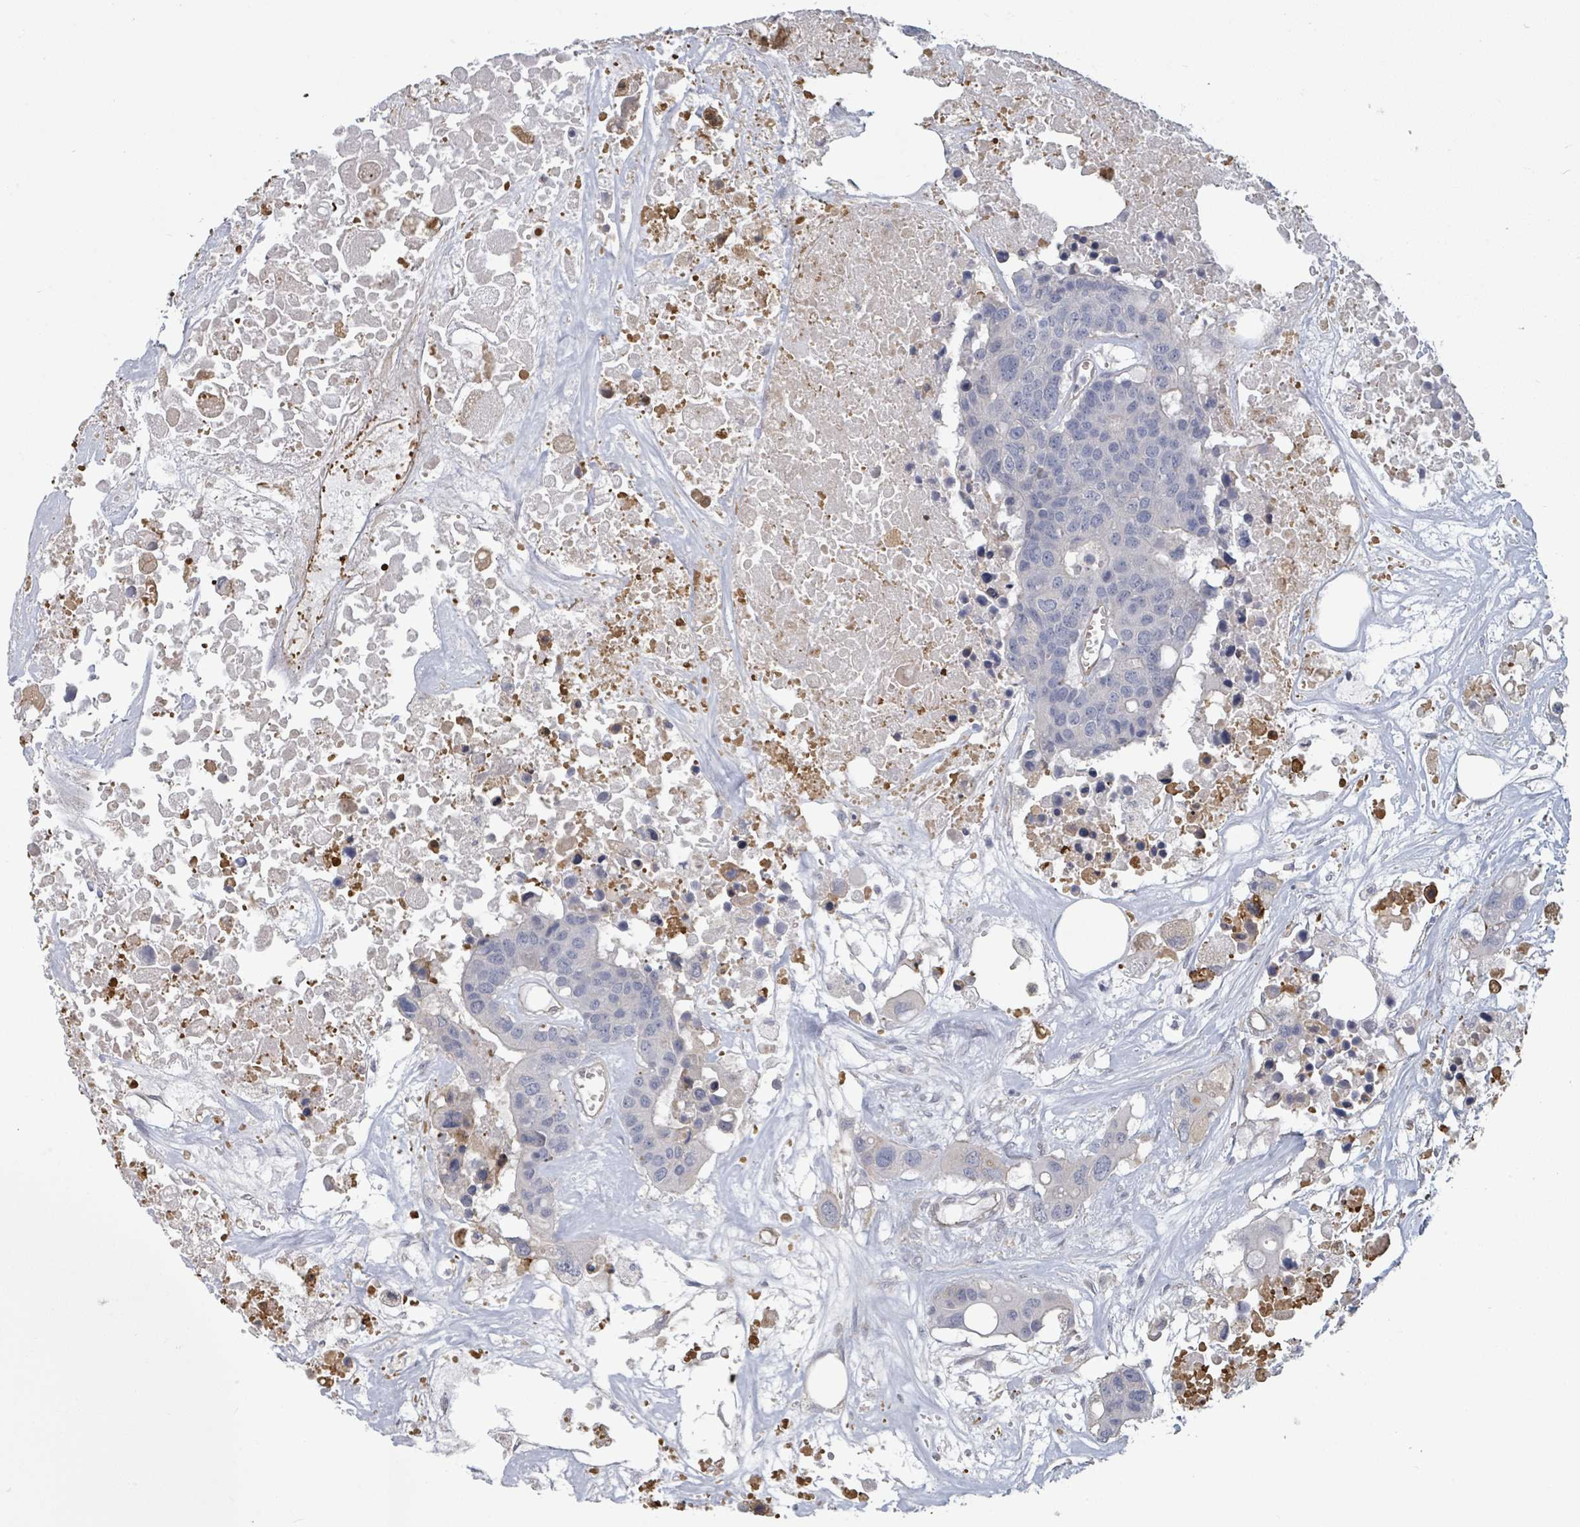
{"staining": {"intensity": "negative", "quantity": "none", "location": "none"}, "tissue": "colorectal cancer", "cell_type": "Tumor cells", "image_type": "cancer", "snomed": [{"axis": "morphology", "description": "Adenocarcinoma, NOS"}, {"axis": "topography", "description": "Colon"}], "caption": "The image reveals no staining of tumor cells in colorectal cancer (adenocarcinoma).", "gene": "PLAUR", "patient": {"sex": "male", "age": 77}}